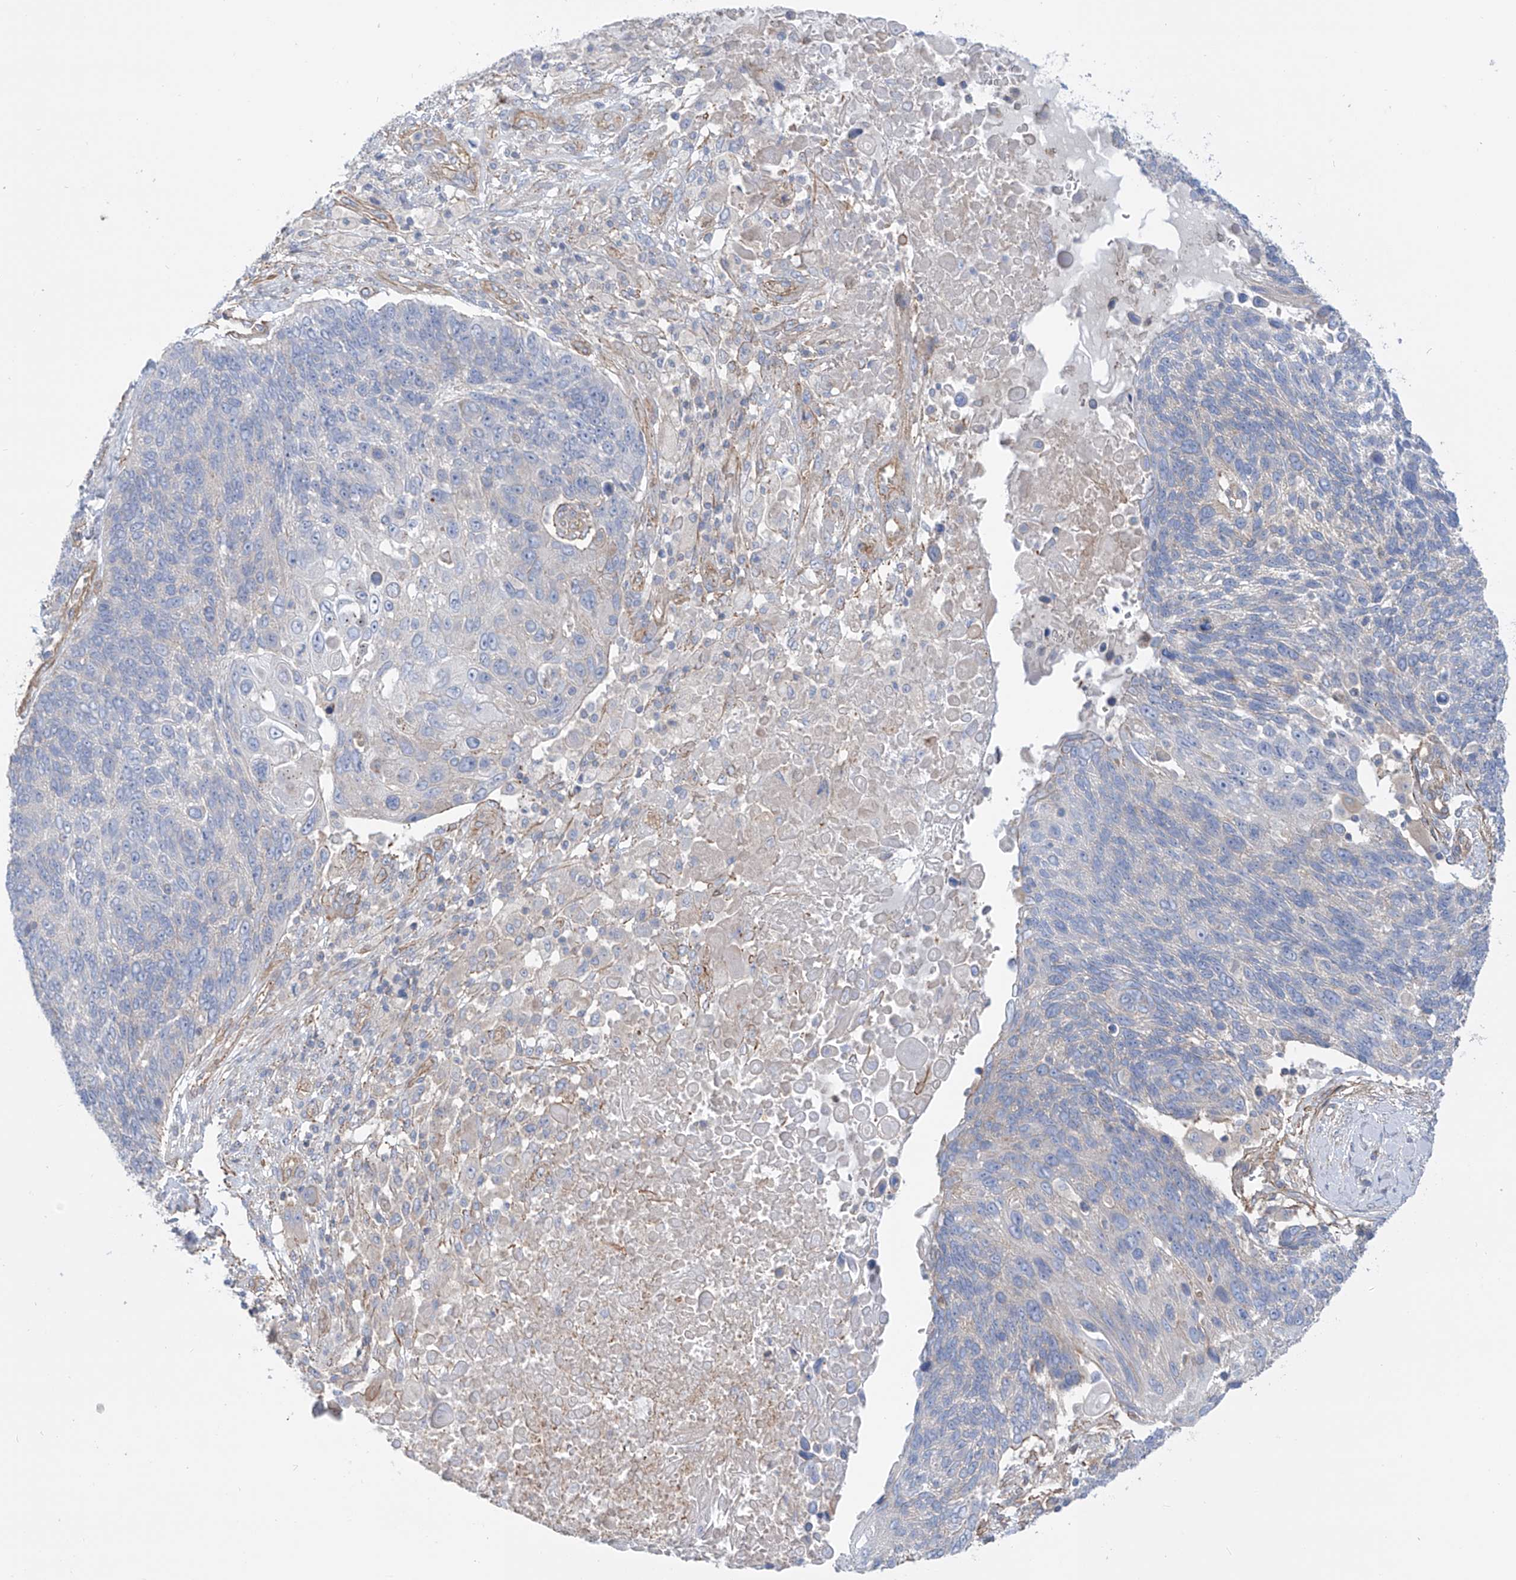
{"staining": {"intensity": "negative", "quantity": "none", "location": "none"}, "tissue": "lung cancer", "cell_type": "Tumor cells", "image_type": "cancer", "snomed": [{"axis": "morphology", "description": "Squamous cell carcinoma, NOS"}, {"axis": "topography", "description": "Lung"}], "caption": "A photomicrograph of lung cancer stained for a protein shows no brown staining in tumor cells.", "gene": "TMEM209", "patient": {"sex": "male", "age": 66}}